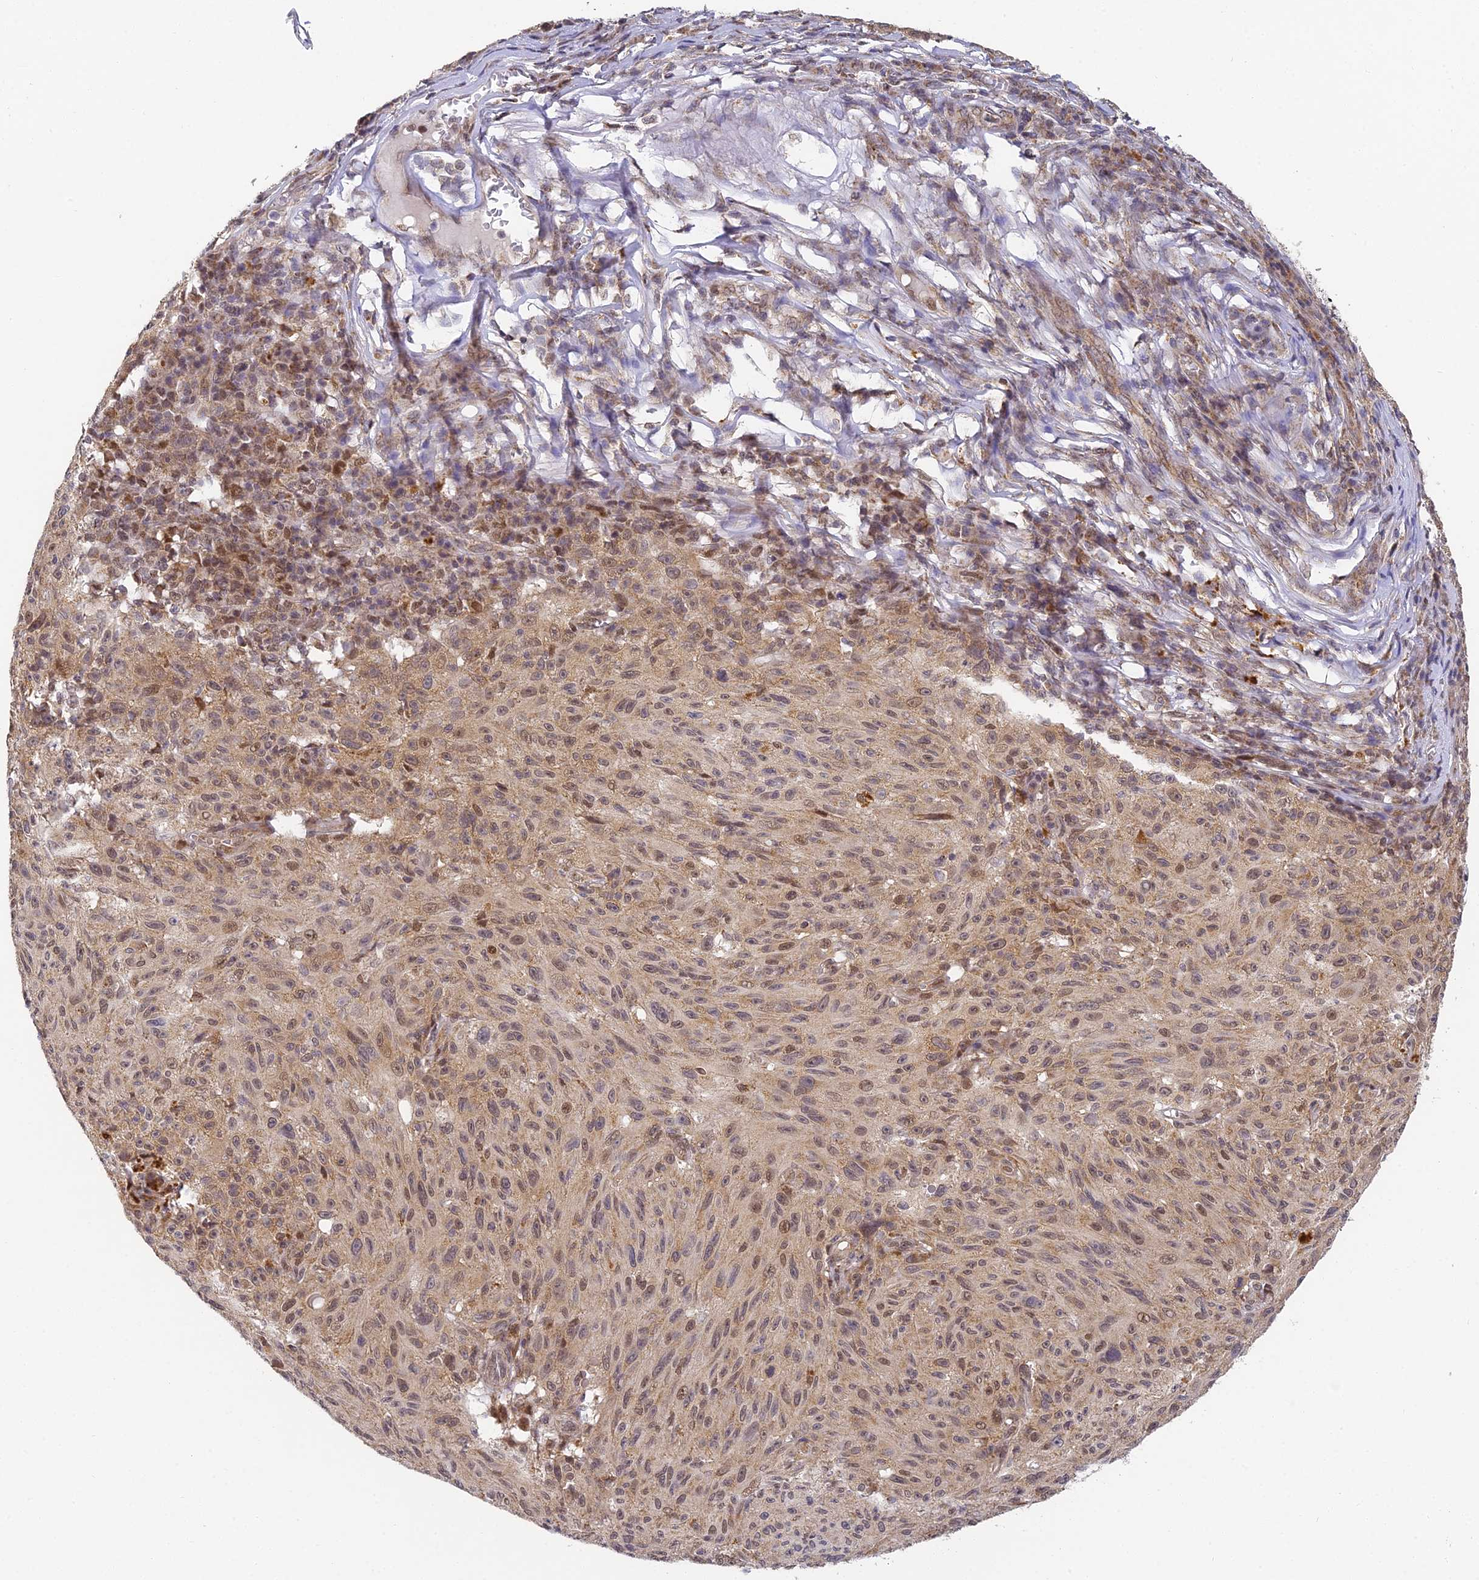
{"staining": {"intensity": "moderate", "quantity": "25%-75%", "location": "nuclear"}, "tissue": "melanoma", "cell_type": "Tumor cells", "image_type": "cancer", "snomed": [{"axis": "morphology", "description": "Malignant melanoma, NOS"}, {"axis": "topography", "description": "Skin"}], "caption": "A brown stain shows moderate nuclear expression of a protein in malignant melanoma tumor cells. The protein is shown in brown color, while the nuclei are stained blue.", "gene": "DNAAF10", "patient": {"sex": "female", "age": 82}}